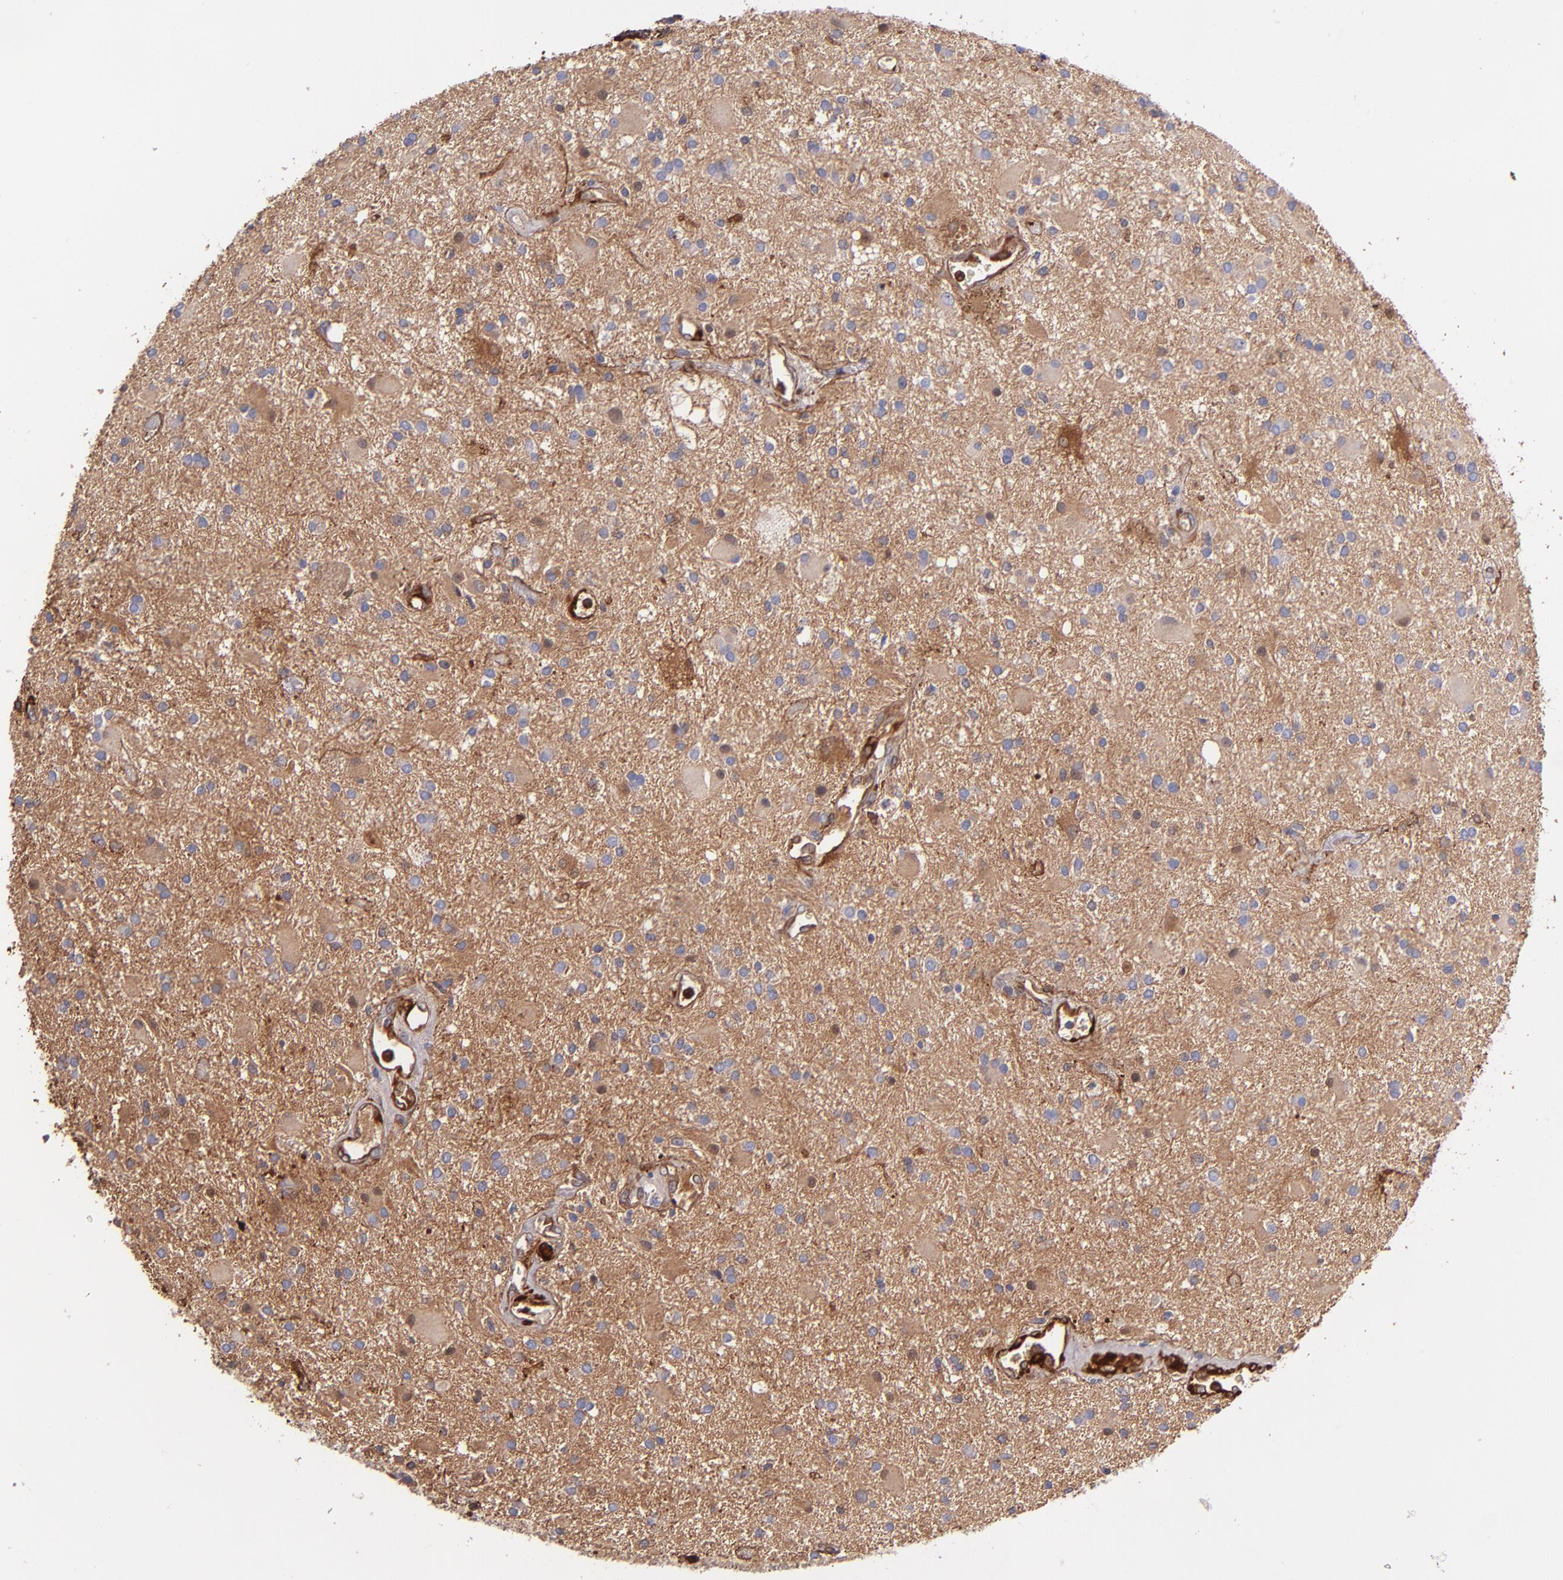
{"staining": {"intensity": "moderate", "quantity": ">75%", "location": "cytoplasmic/membranous"}, "tissue": "glioma", "cell_type": "Tumor cells", "image_type": "cancer", "snomed": [{"axis": "morphology", "description": "Glioma, malignant, Low grade"}, {"axis": "topography", "description": "Brain"}], "caption": "Protein staining of malignant glioma (low-grade) tissue displays moderate cytoplasmic/membranous expression in about >75% of tumor cells. (Brightfield microscopy of DAB IHC at high magnification).", "gene": "VCL", "patient": {"sex": "male", "age": 58}}